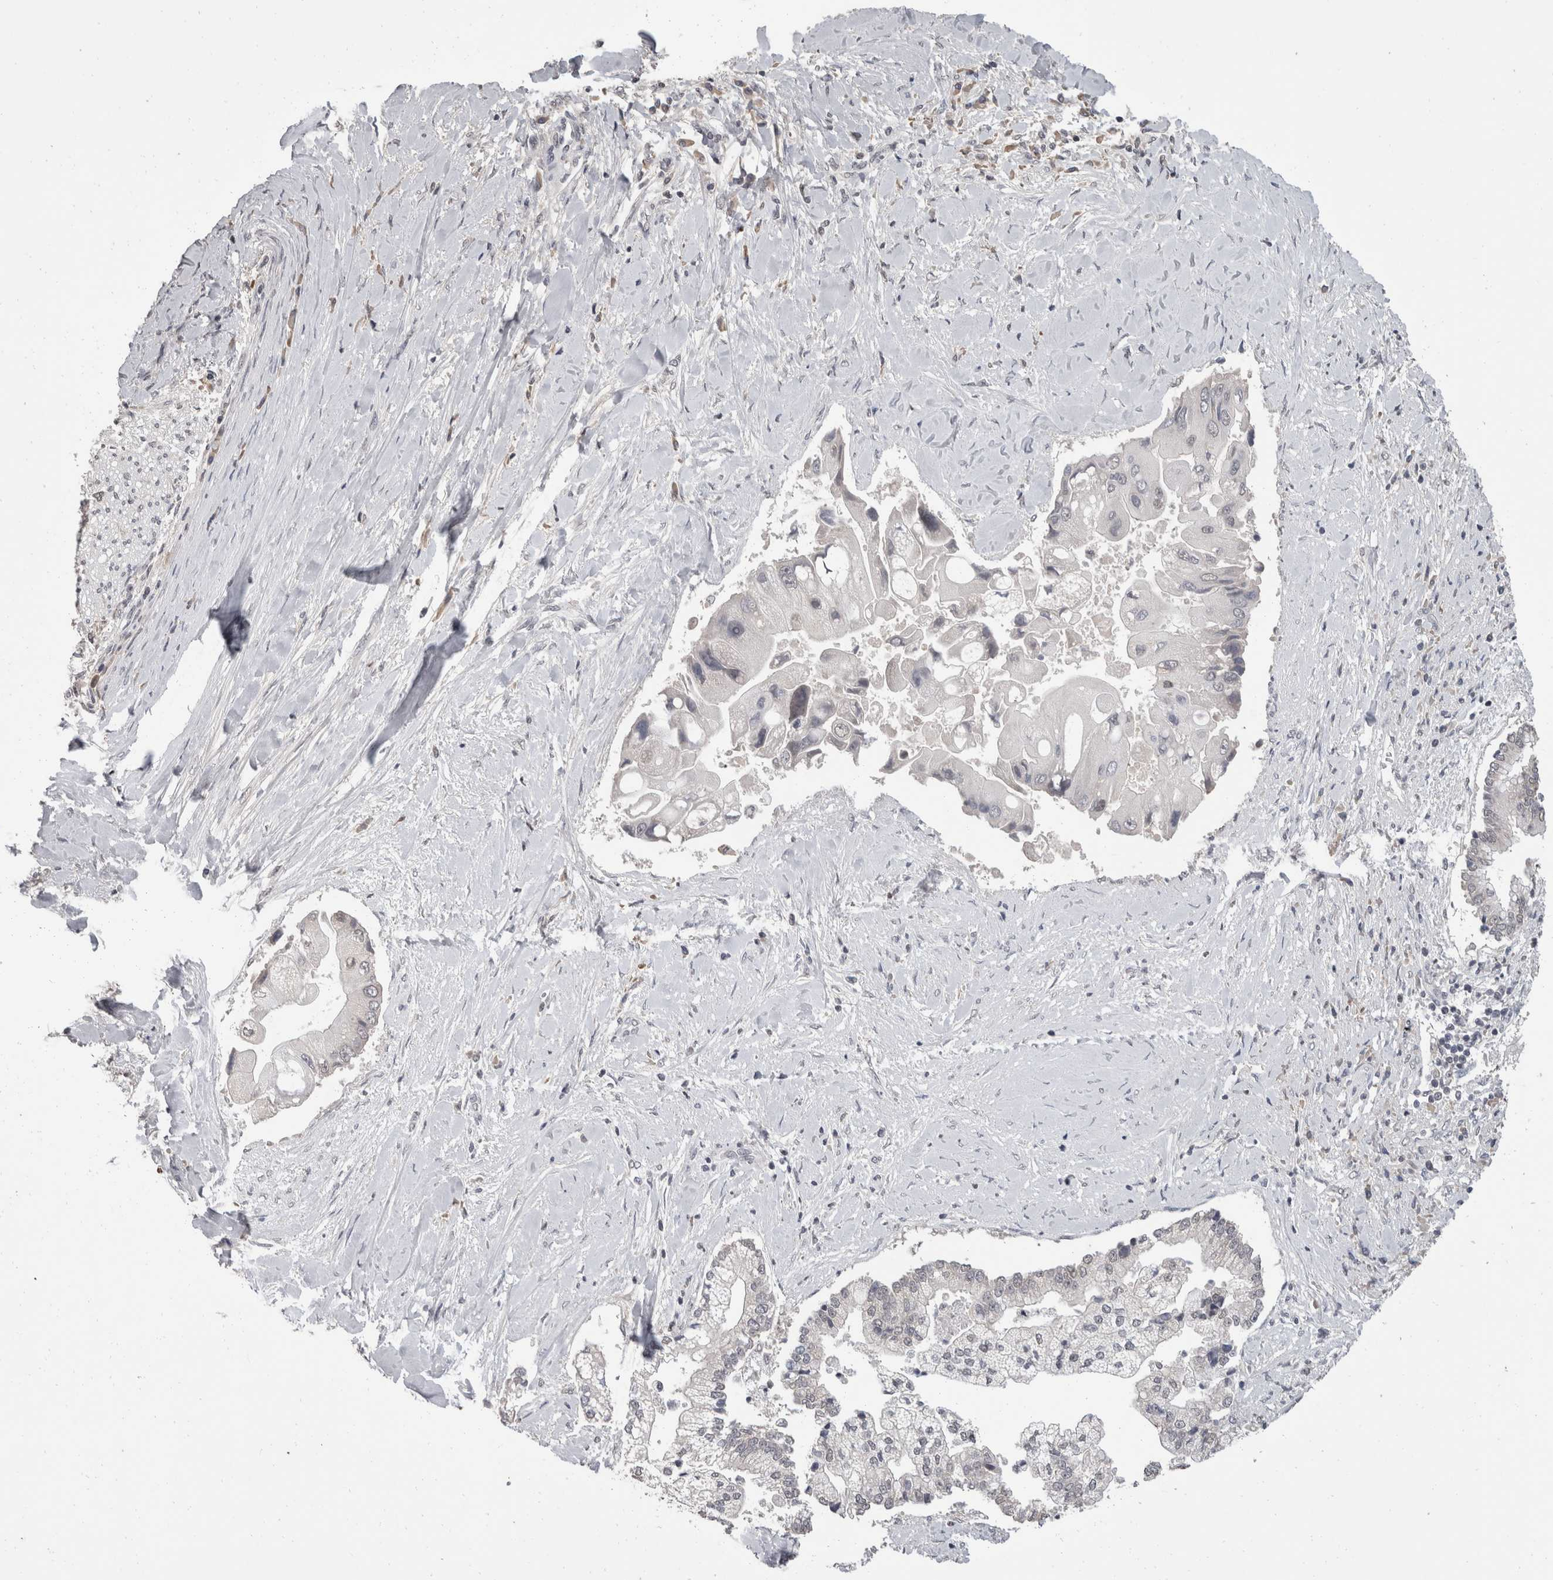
{"staining": {"intensity": "weak", "quantity": "25%-75%", "location": "nuclear"}, "tissue": "liver cancer", "cell_type": "Tumor cells", "image_type": "cancer", "snomed": [{"axis": "morphology", "description": "Cholangiocarcinoma"}, {"axis": "topography", "description": "Liver"}], "caption": "Immunohistochemistry (IHC) (DAB) staining of human liver cancer (cholangiocarcinoma) shows weak nuclear protein expression in about 25%-75% of tumor cells.", "gene": "DDX17", "patient": {"sex": "male", "age": 50}}